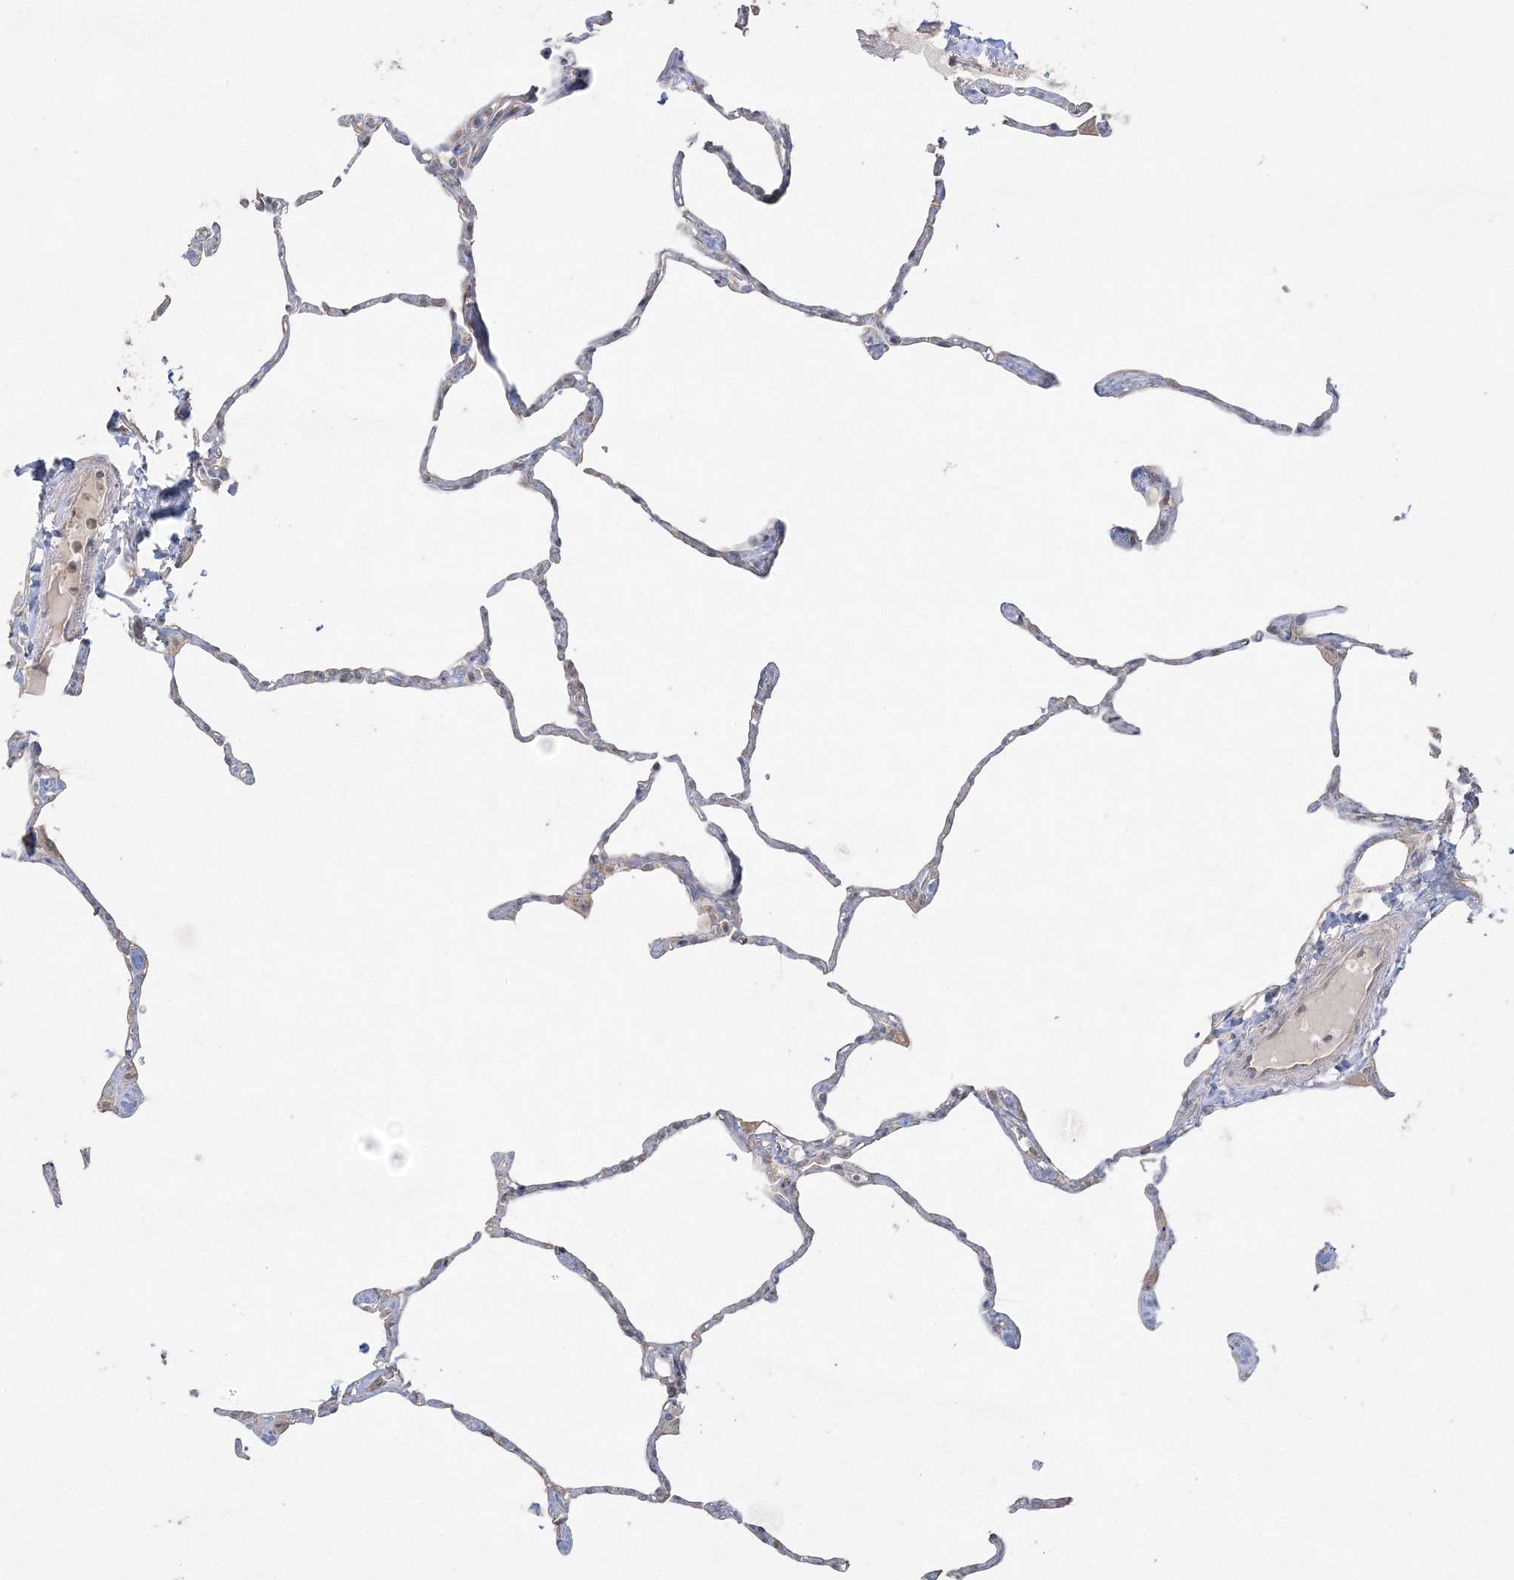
{"staining": {"intensity": "negative", "quantity": "none", "location": "none"}, "tissue": "lung", "cell_type": "Alveolar cells", "image_type": "normal", "snomed": [{"axis": "morphology", "description": "Normal tissue, NOS"}, {"axis": "topography", "description": "Lung"}], "caption": "Immunohistochemical staining of unremarkable lung demonstrates no significant positivity in alveolar cells.", "gene": "SH3BP4", "patient": {"sex": "male", "age": 65}}